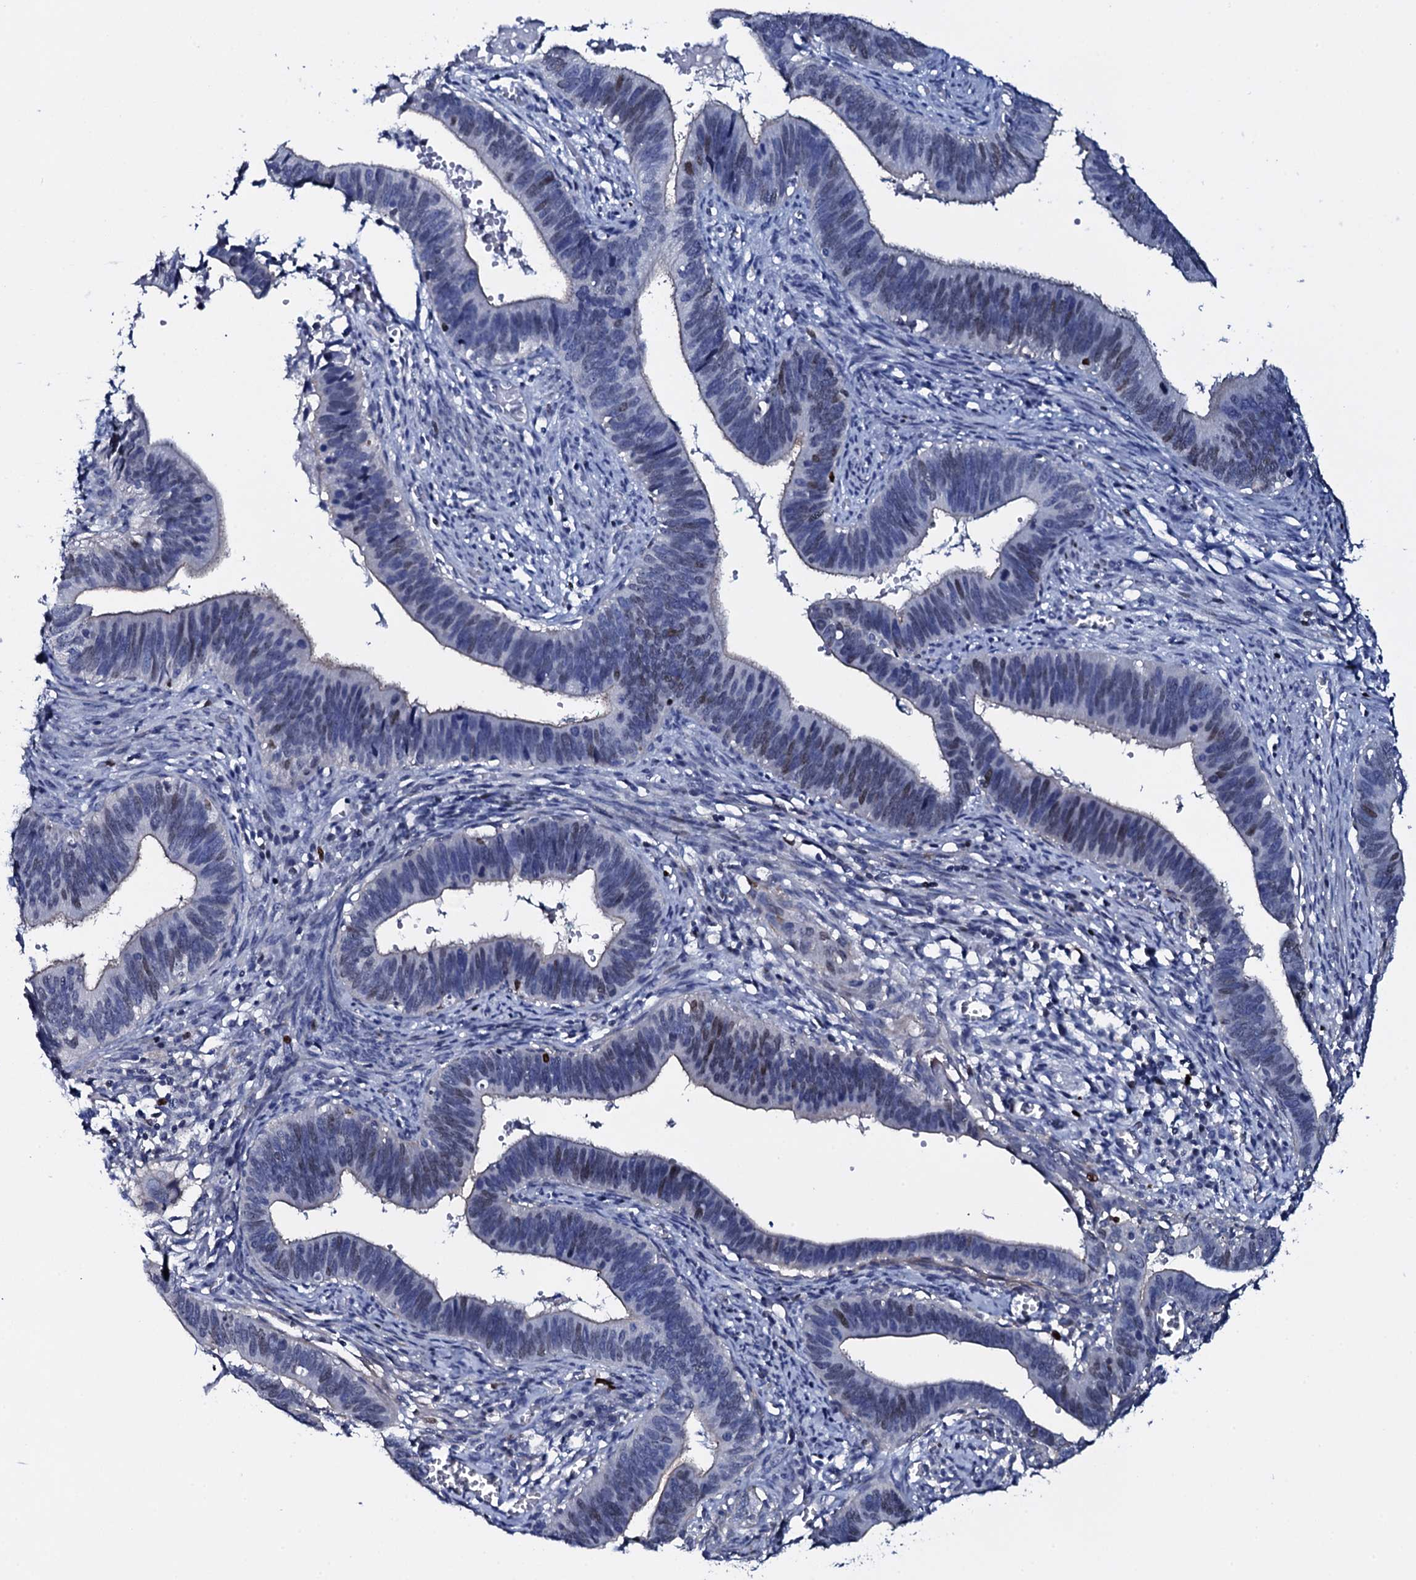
{"staining": {"intensity": "weak", "quantity": "<25%", "location": "nuclear"}, "tissue": "cervical cancer", "cell_type": "Tumor cells", "image_type": "cancer", "snomed": [{"axis": "morphology", "description": "Adenocarcinoma, NOS"}, {"axis": "topography", "description": "Cervix"}], "caption": "DAB (3,3'-diaminobenzidine) immunohistochemical staining of cervical cancer exhibits no significant expression in tumor cells.", "gene": "NPM2", "patient": {"sex": "female", "age": 42}}